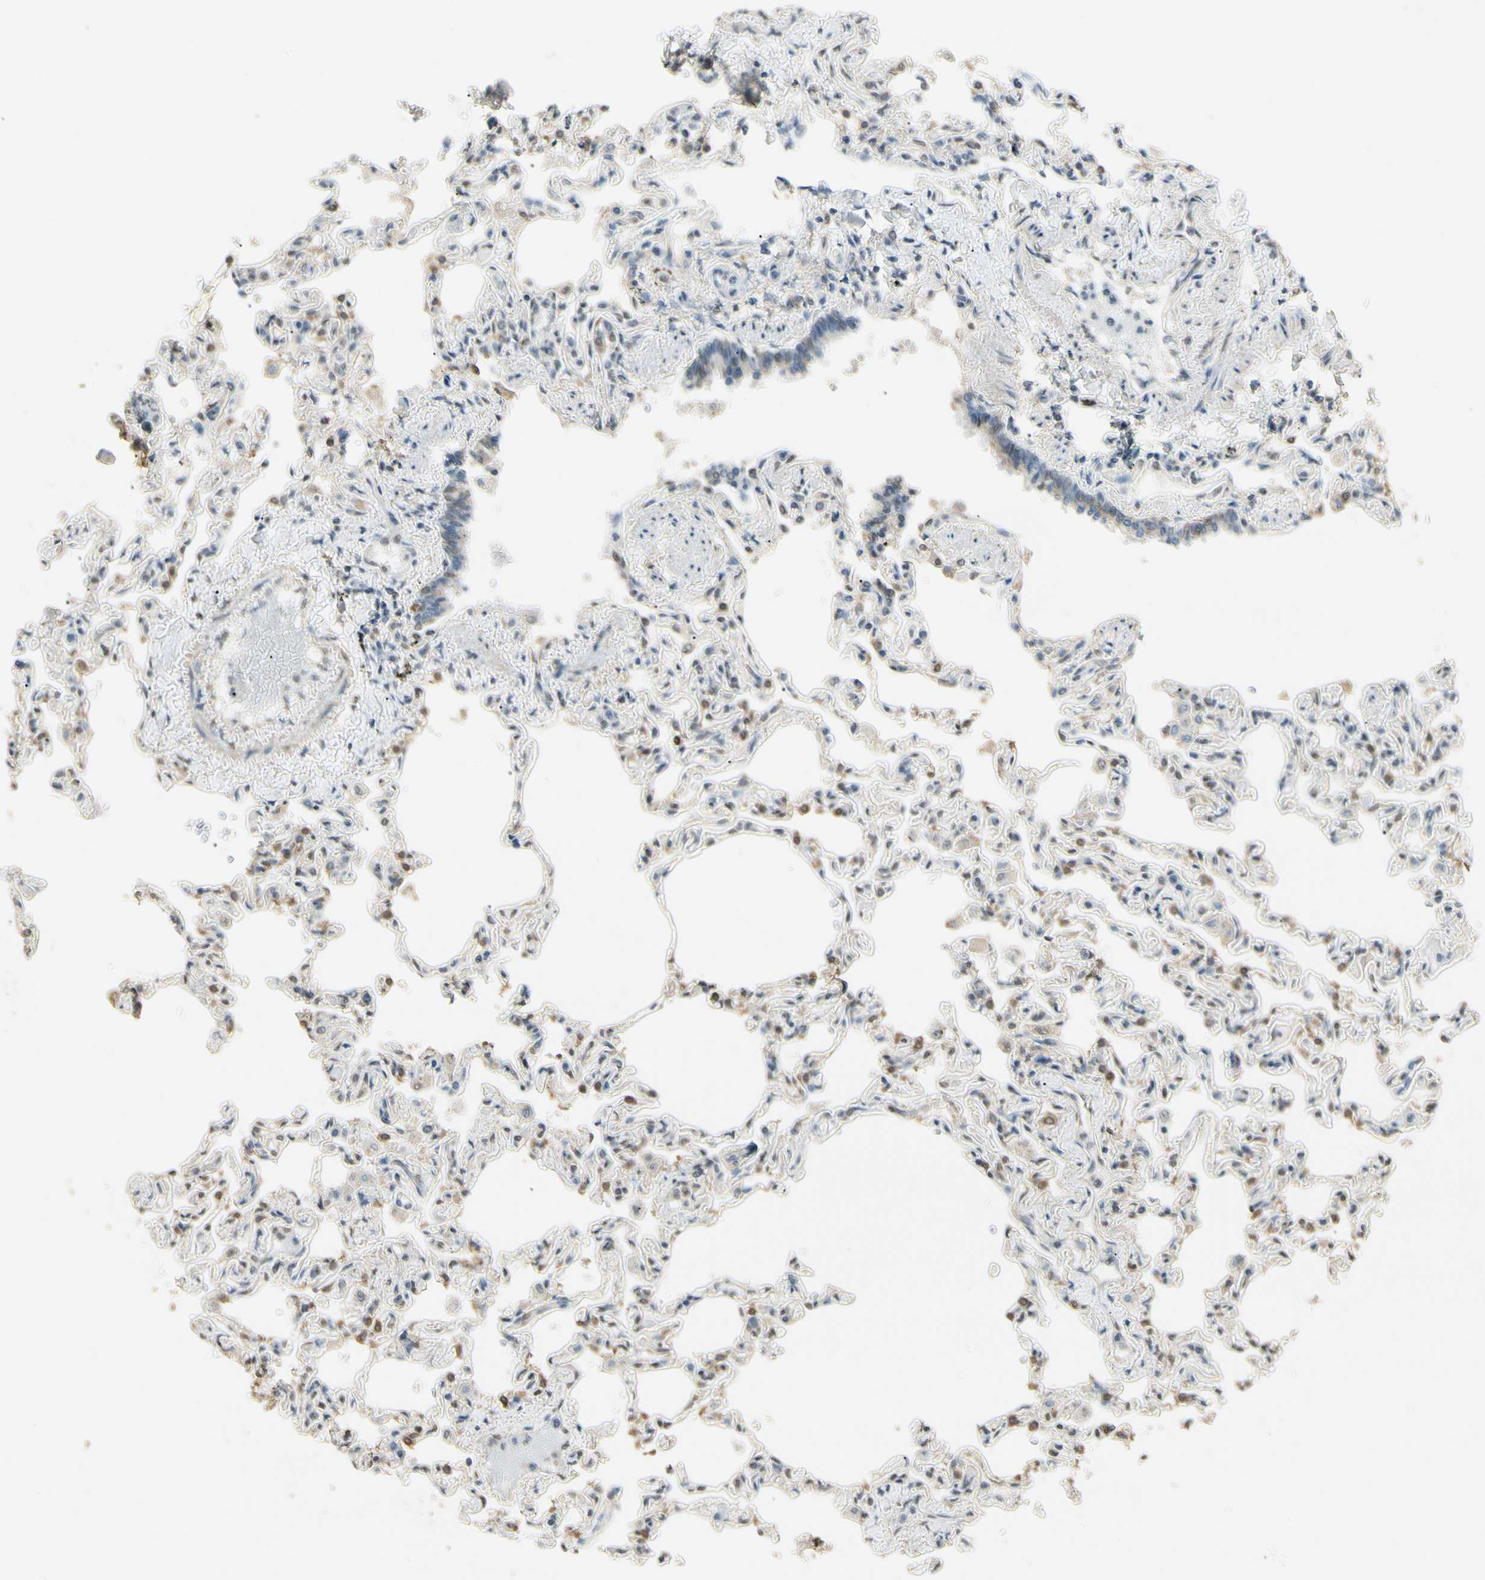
{"staining": {"intensity": "weak", "quantity": "25%-75%", "location": "cytoplasmic/membranous"}, "tissue": "lung", "cell_type": "Alveolar cells", "image_type": "normal", "snomed": [{"axis": "morphology", "description": "Normal tissue, NOS"}, {"axis": "topography", "description": "Lung"}], "caption": "Normal lung displays weak cytoplasmic/membranous staining in approximately 25%-75% of alveolar cells Ihc stains the protein in brown and the nuclei are stained blue..", "gene": "SGCA", "patient": {"sex": "male", "age": 21}}